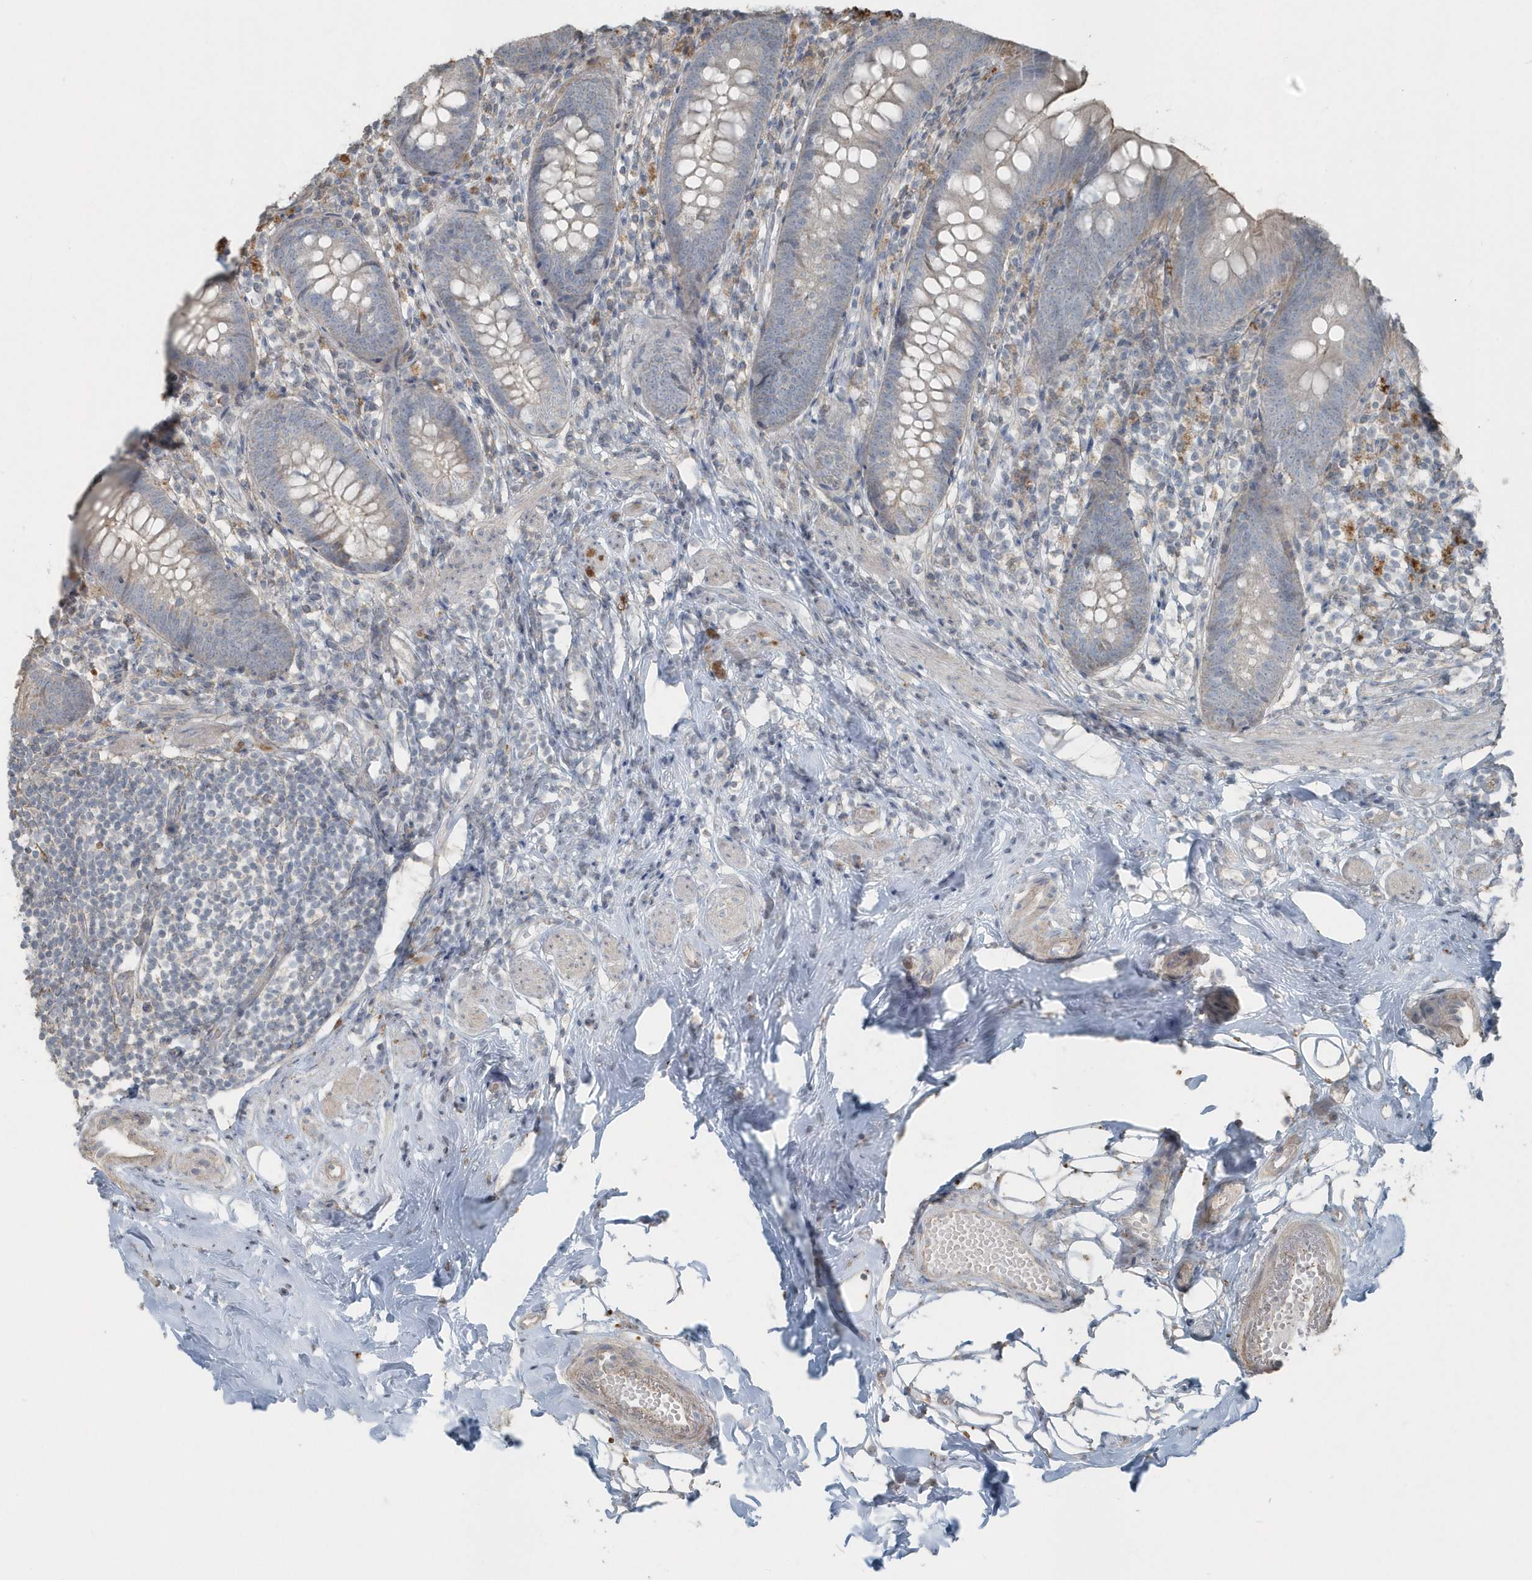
{"staining": {"intensity": "negative", "quantity": "none", "location": "none"}, "tissue": "appendix", "cell_type": "Glandular cells", "image_type": "normal", "snomed": [{"axis": "morphology", "description": "Normal tissue, NOS"}, {"axis": "topography", "description": "Appendix"}], "caption": "Immunohistochemistry (IHC) of unremarkable appendix shows no expression in glandular cells.", "gene": "ACTC1", "patient": {"sex": "female", "age": 62}}